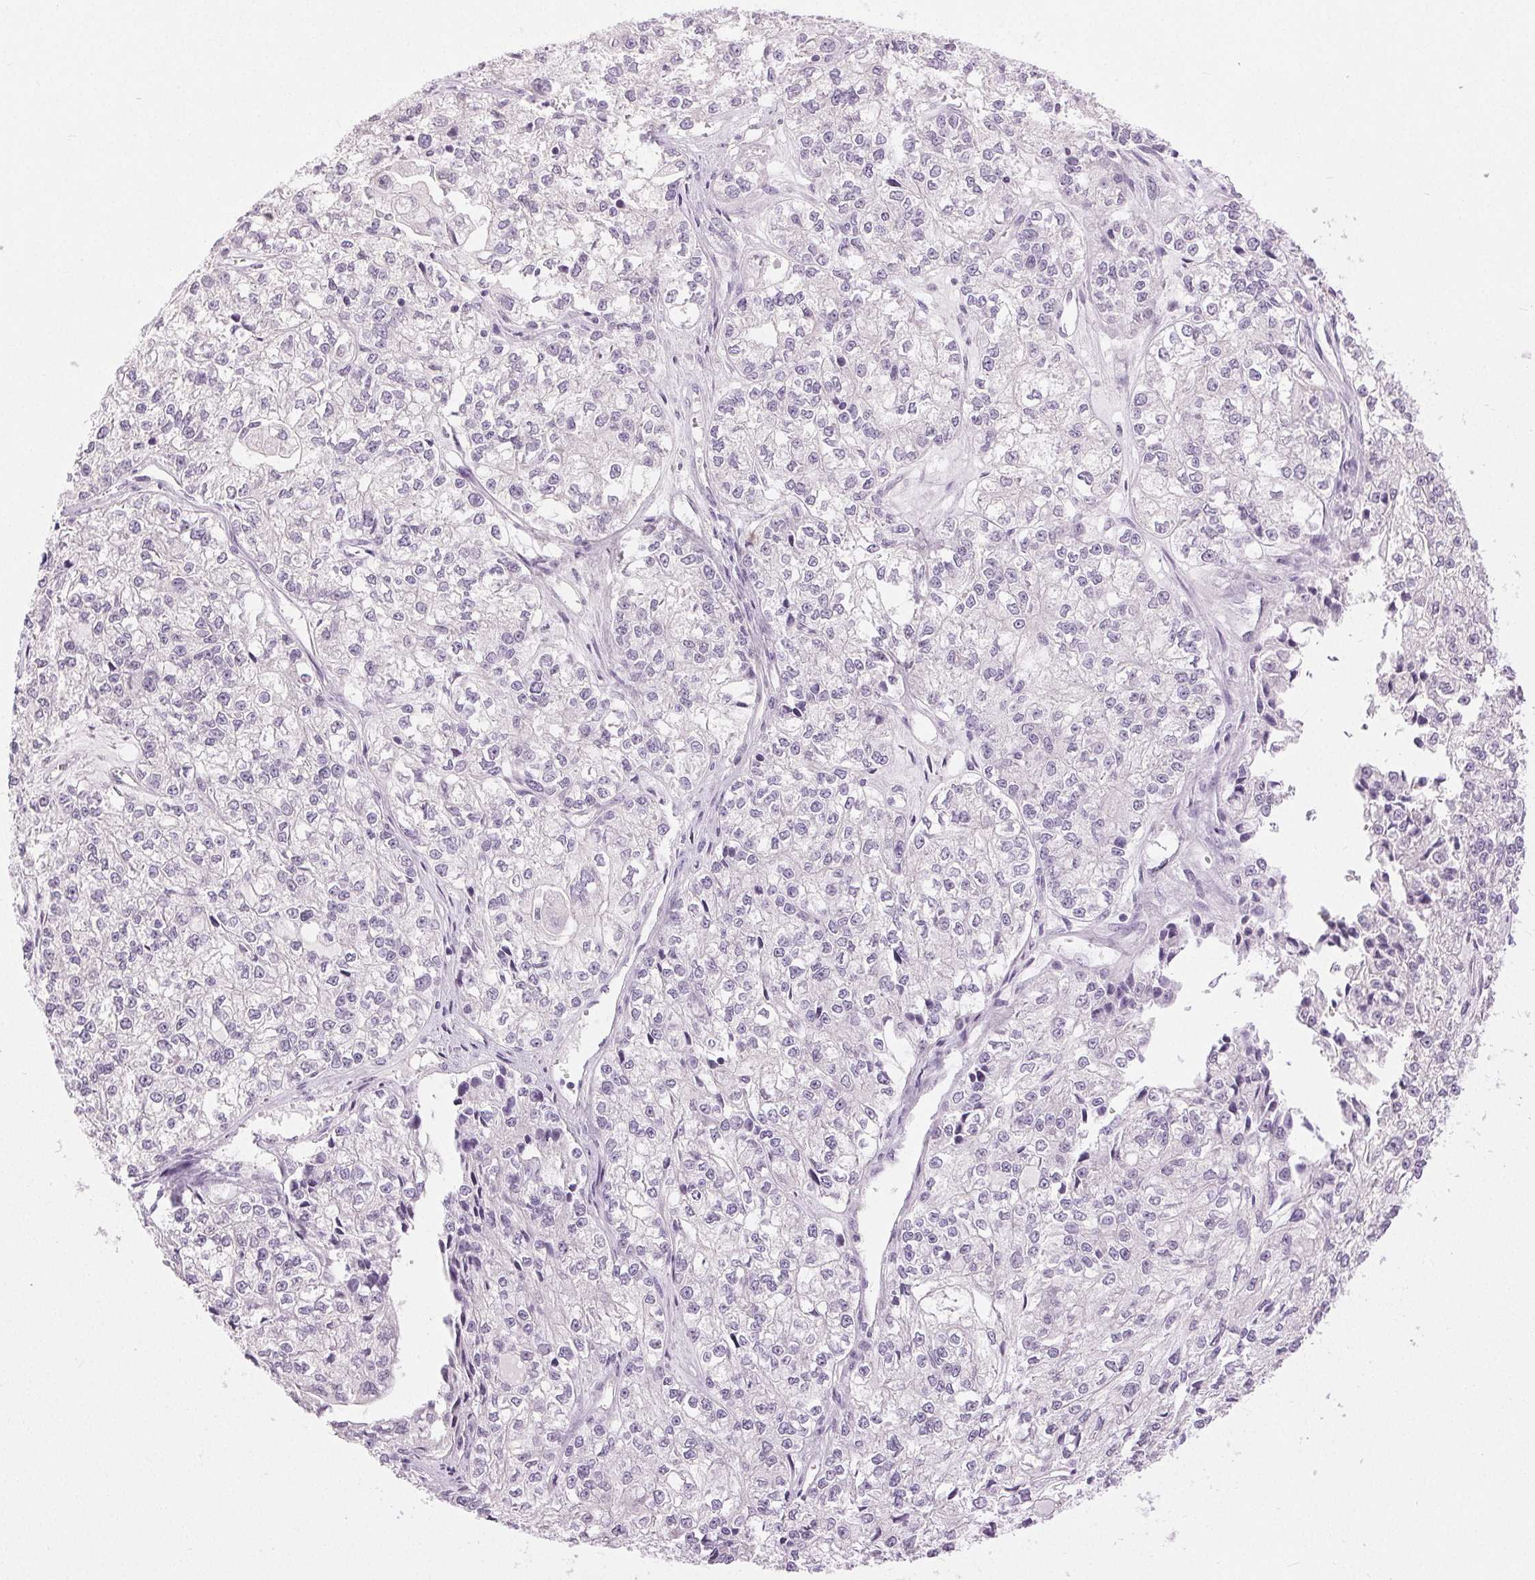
{"staining": {"intensity": "negative", "quantity": "none", "location": "none"}, "tissue": "ovarian cancer", "cell_type": "Tumor cells", "image_type": "cancer", "snomed": [{"axis": "morphology", "description": "Carcinoma, endometroid"}, {"axis": "topography", "description": "Ovary"}], "caption": "Ovarian cancer (endometroid carcinoma) was stained to show a protein in brown. There is no significant positivity in tumor cells. Nuclei are stained in blue.", "gene": "DSG3", "patient": {"sex": "female", "age": 64}}